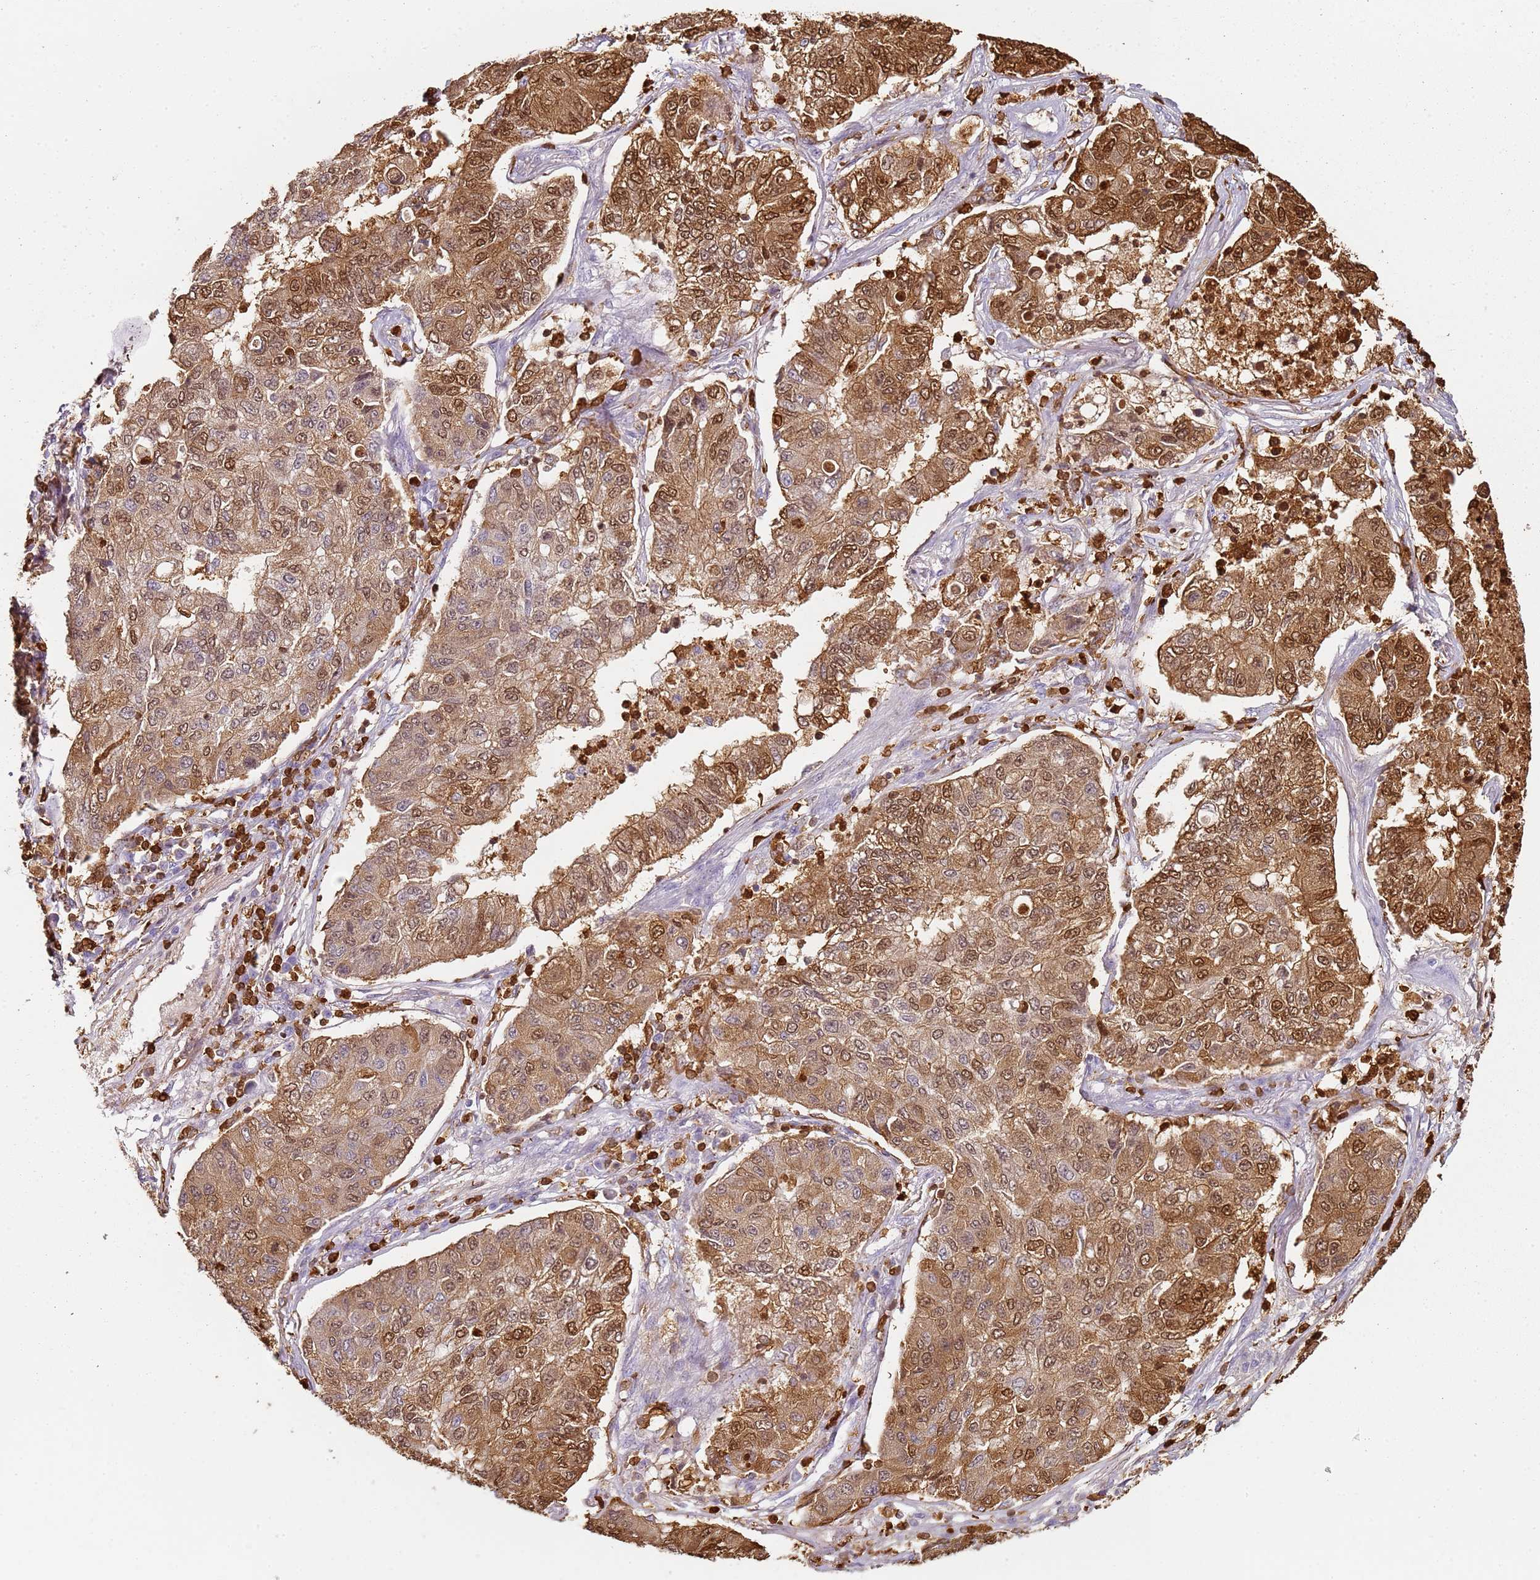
{"staining": {"intensity": "moderate", "quantity": ">75%", "location": "cytoplasmic/membranous,nuclear"}, "tissue": "lung cancer", "cell_type": "Tumor cells", "image_type": "cancer", "snomed": [{"axis": "morphology", "description": "Squamous cell carcinoma, NOS"}, {"axis": "topography", "description": "Lung"}], "caption": "Protein expression analysis of human squamous cell carcinoma (lung) reveals moderate cytoplasmic/membranous and nuclear expression in about >75% of tumor cells. (Stains: DAB (3,3'-diaminobenzidine) in brown, nuclei in blue, Microscopy: brightfield microscopy at high magnification).", "gene": "S100A4", "patient": {"sex": "male", "age": 74}}